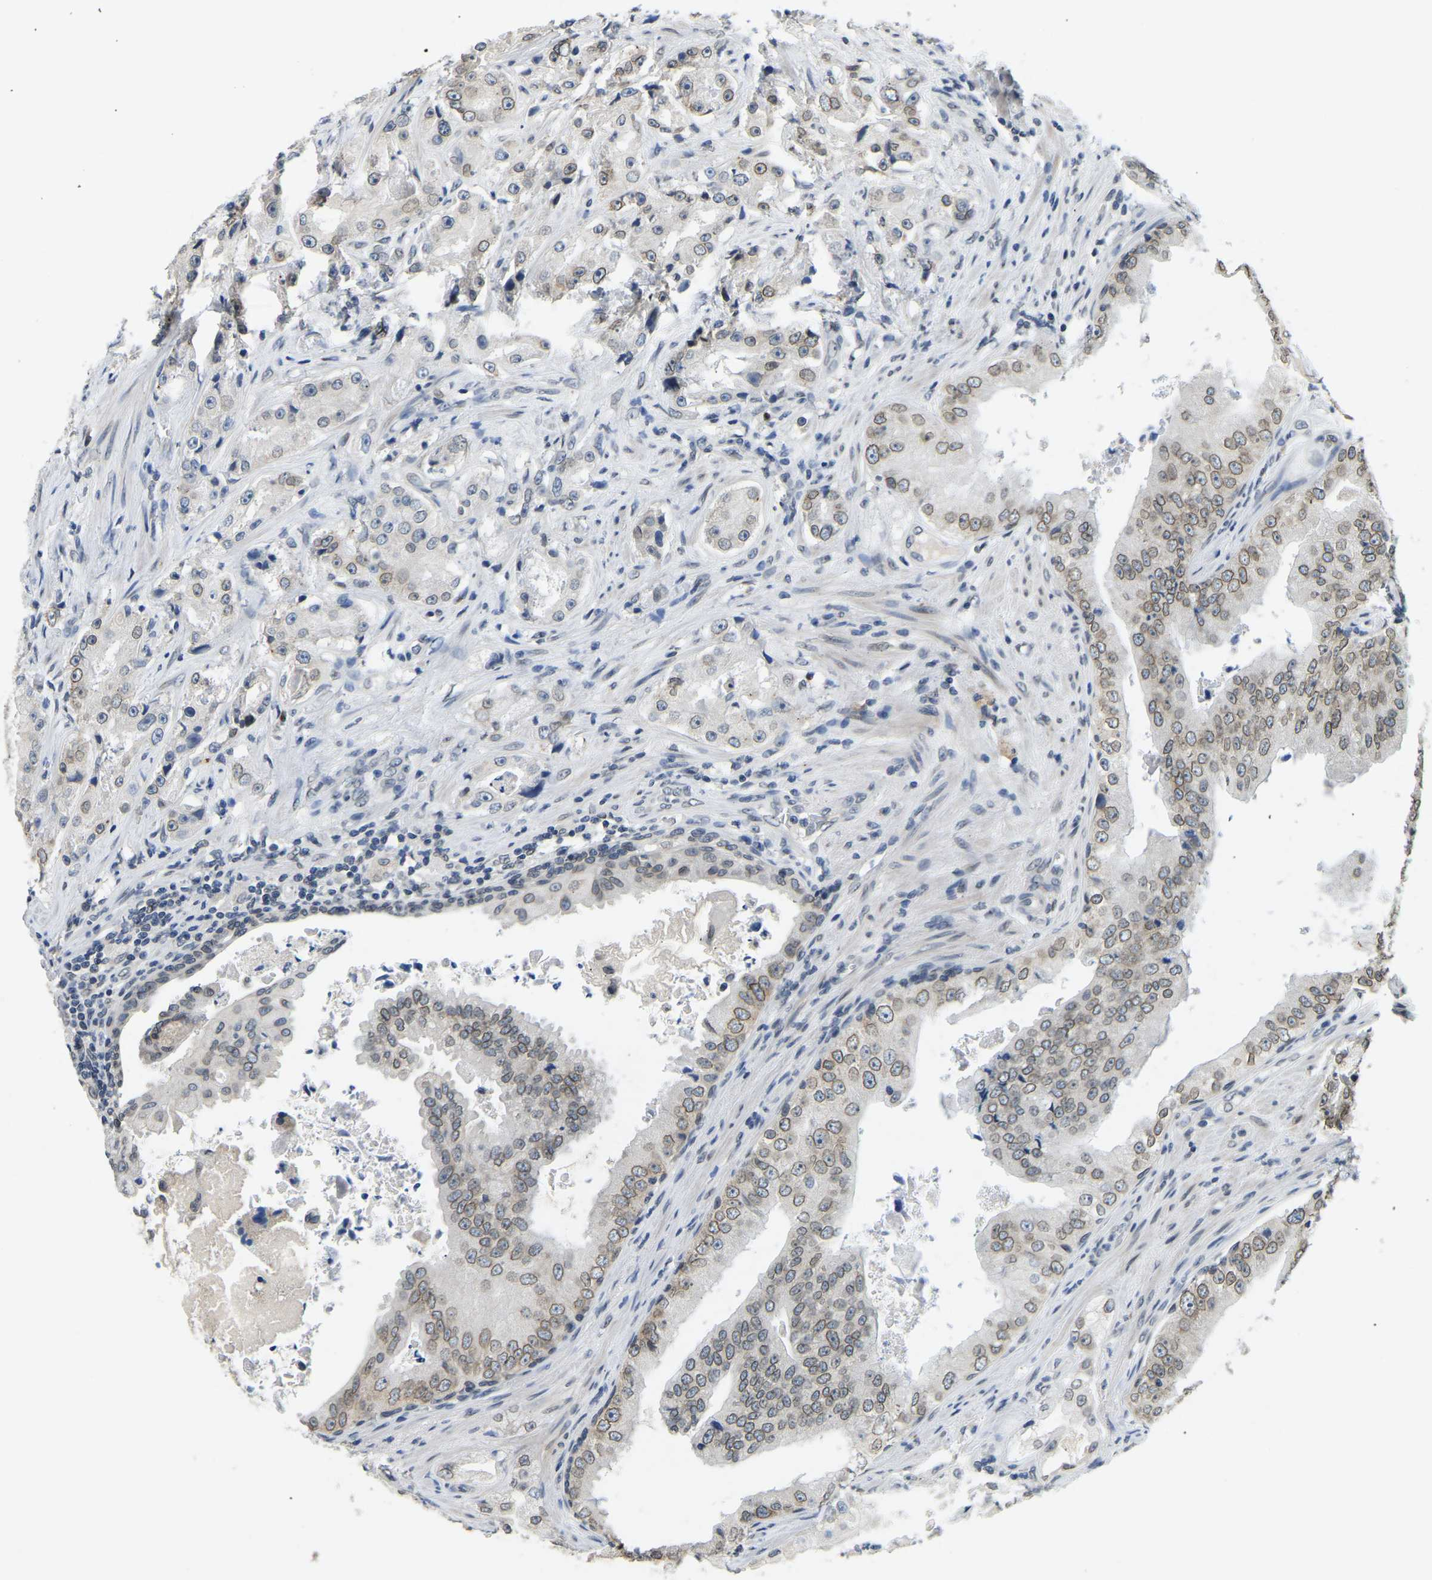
{"staining": {"intensity": "weak", "quantity": ">75%", "location": "cytoplasmic/membranous,nuclear"}, "tissue": "prostate cancer", "cell_type": "Tumor cells", "image_type": "cancer", "snomed": [{"axis": "morphology", "description": "Adenocarcinoma, High grade"}, {"axis": "topography", "description": "Prostate"}], "caption": "Protein expression analysis of prostate adenocarcinoma (high-grade) reveals weak cytoplasmic/membranous and nuclear positivity in approximately >75% of tumor cells. (DAB IHC with brightfield microscopy, high magnification).", "gene": "RANBP2", "patient": {"sex": "male", "age": 73}}